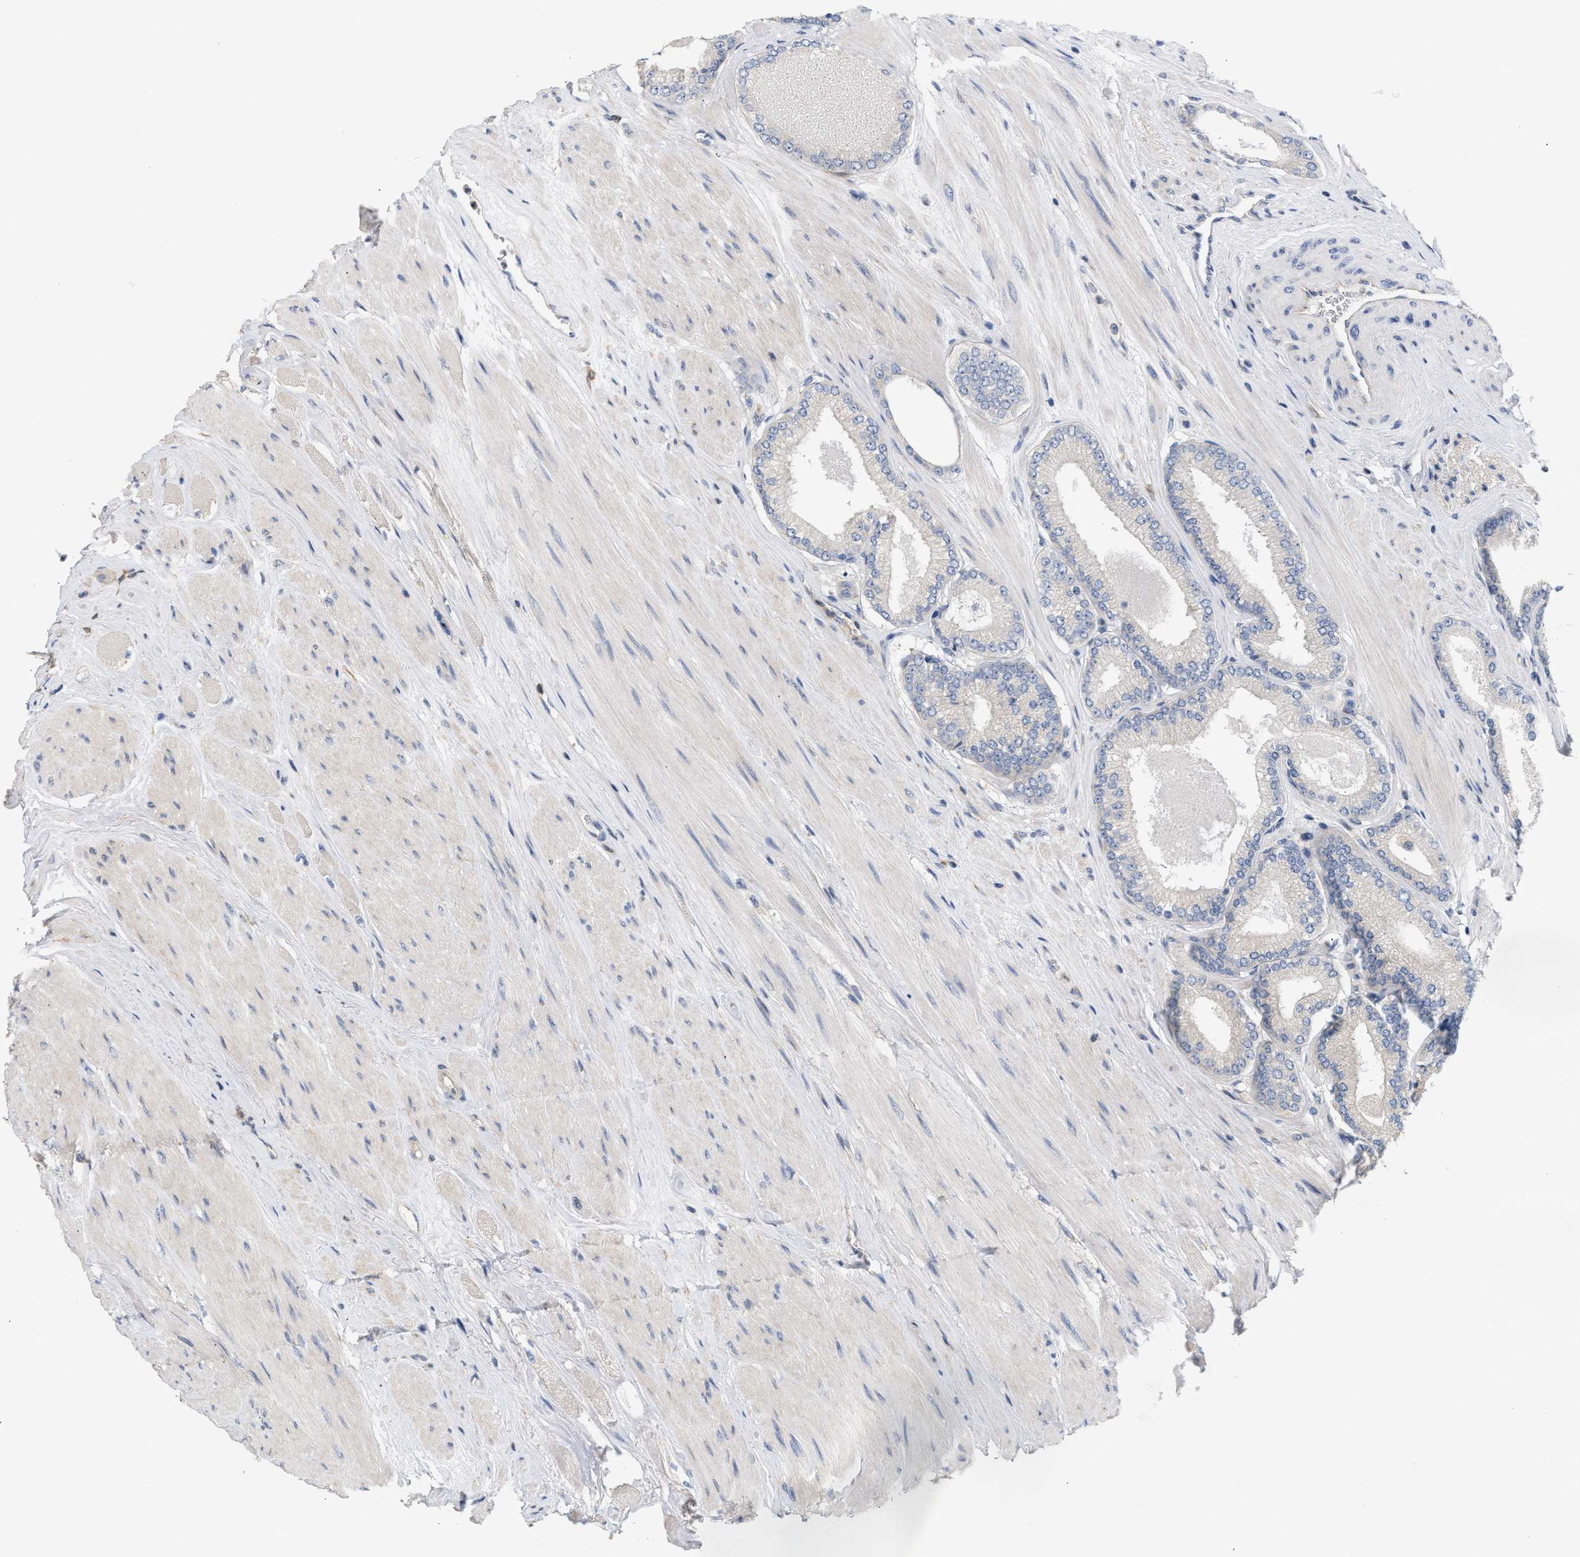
{"staining": {"intensity": "negative", "quantity": "none", "location": "none"}, "tissue": "prostate cancer", "cell_type": "Tumor cells", "image_type": "cancer", "snomed": [{"axis": "morphology", "description": "Adenocarcinoma, High grade"}, {"axis": "topography", "description": "Prostate"}], "caption": "IHC photomicrograph of neoplastic tissue: prostate cancer stained with DAB demonstrates no significant protein expression in tumor cells.", "gene": "DBNL", "patient": {"sex": "male", "age": 61}}